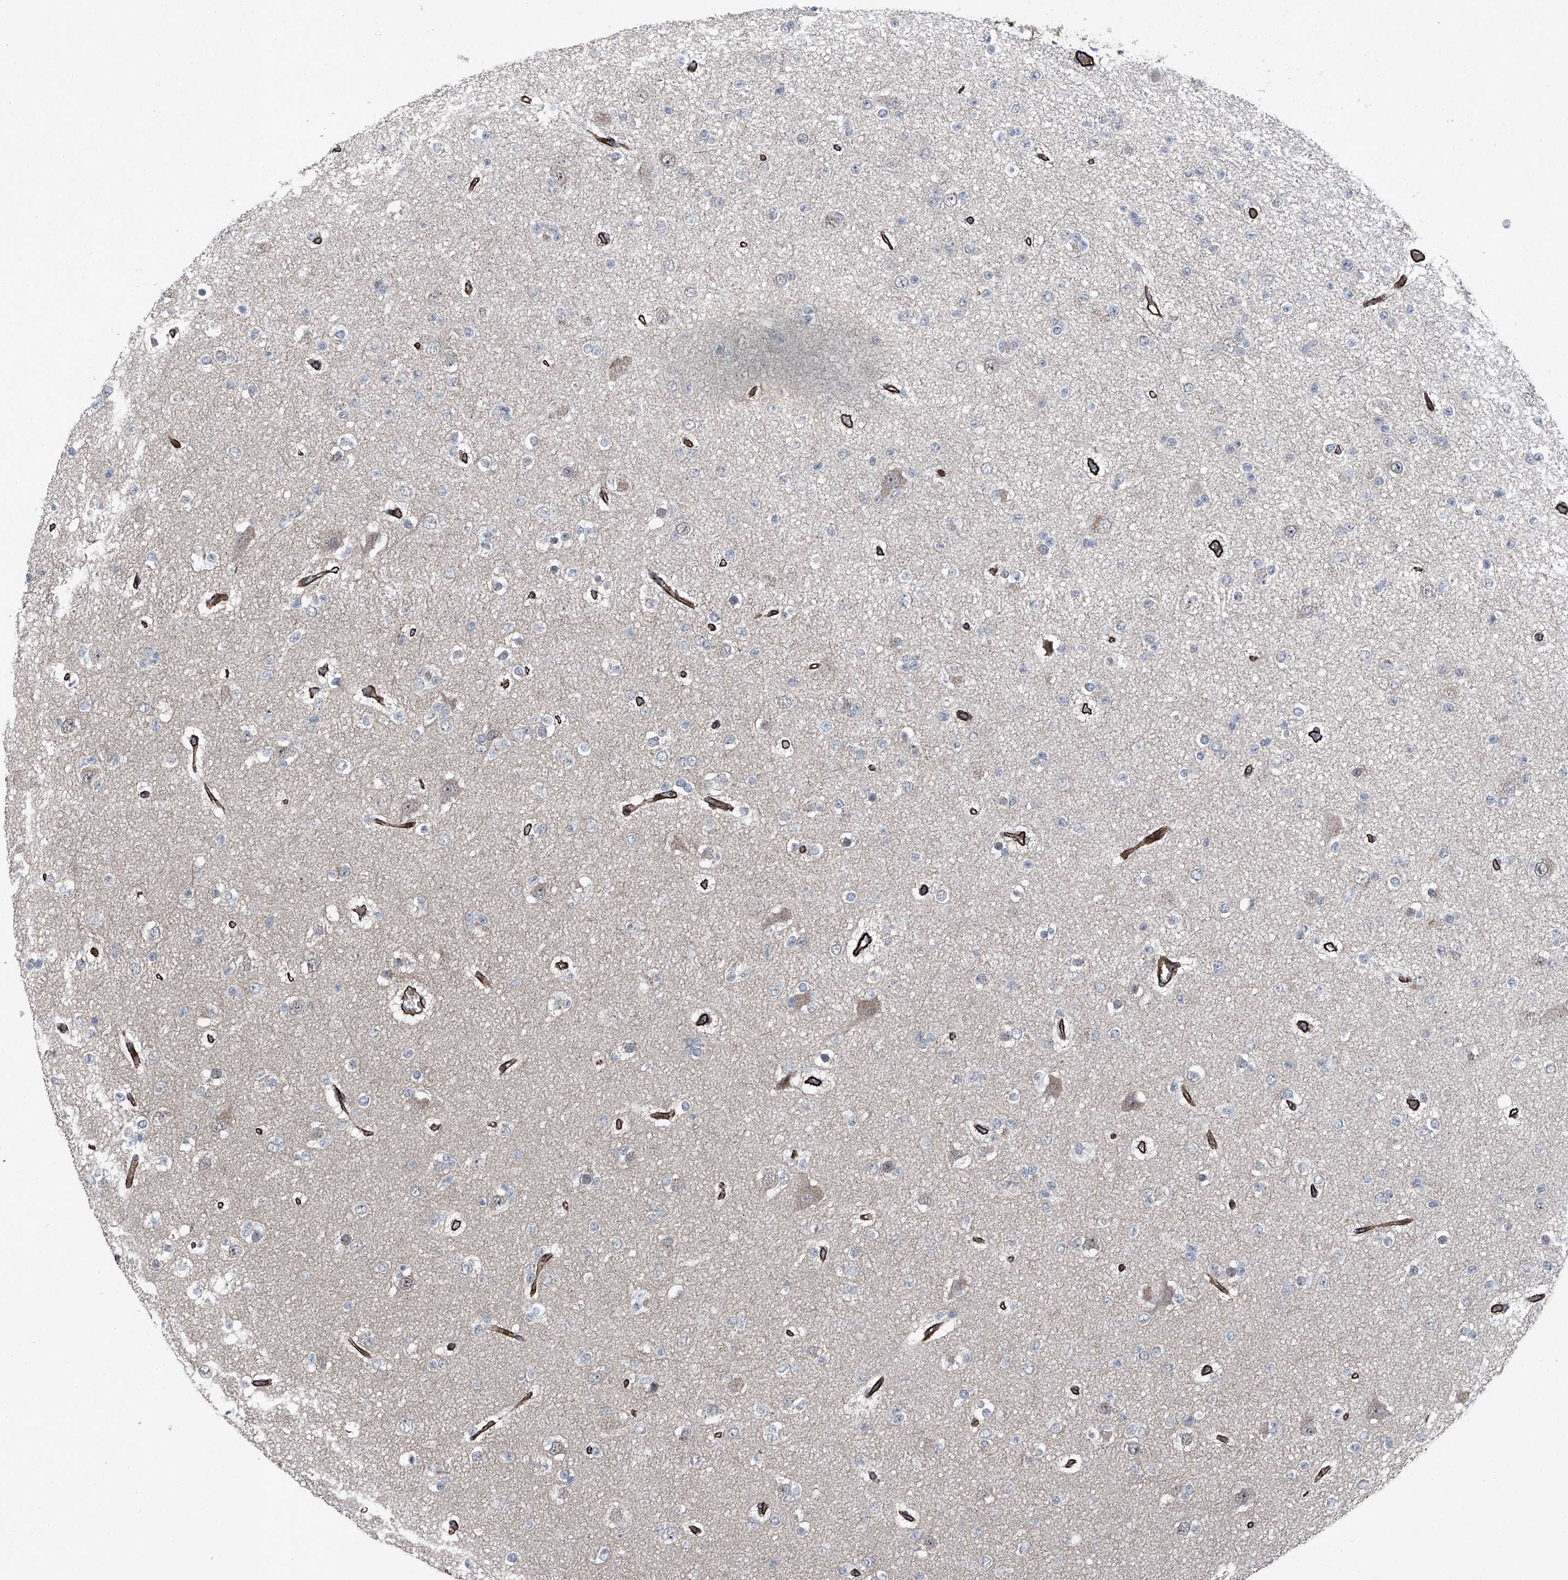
{"staining": {"intensity": "negative", "quantity": "none", "location": "none"}, "tissue": "glioma", "cell_type": "Tumor cells", "image_type": "cancer", "snomed": [{"axis": "morphology", "description": "Glioma, malignant, Low grade"}, {"axis": "topography", "description": "Brain"}], "caption": "Tumor cells show no significant expression in glioma.", "gene": "COA7", "patient": {"sex": "female", "age": 22}}